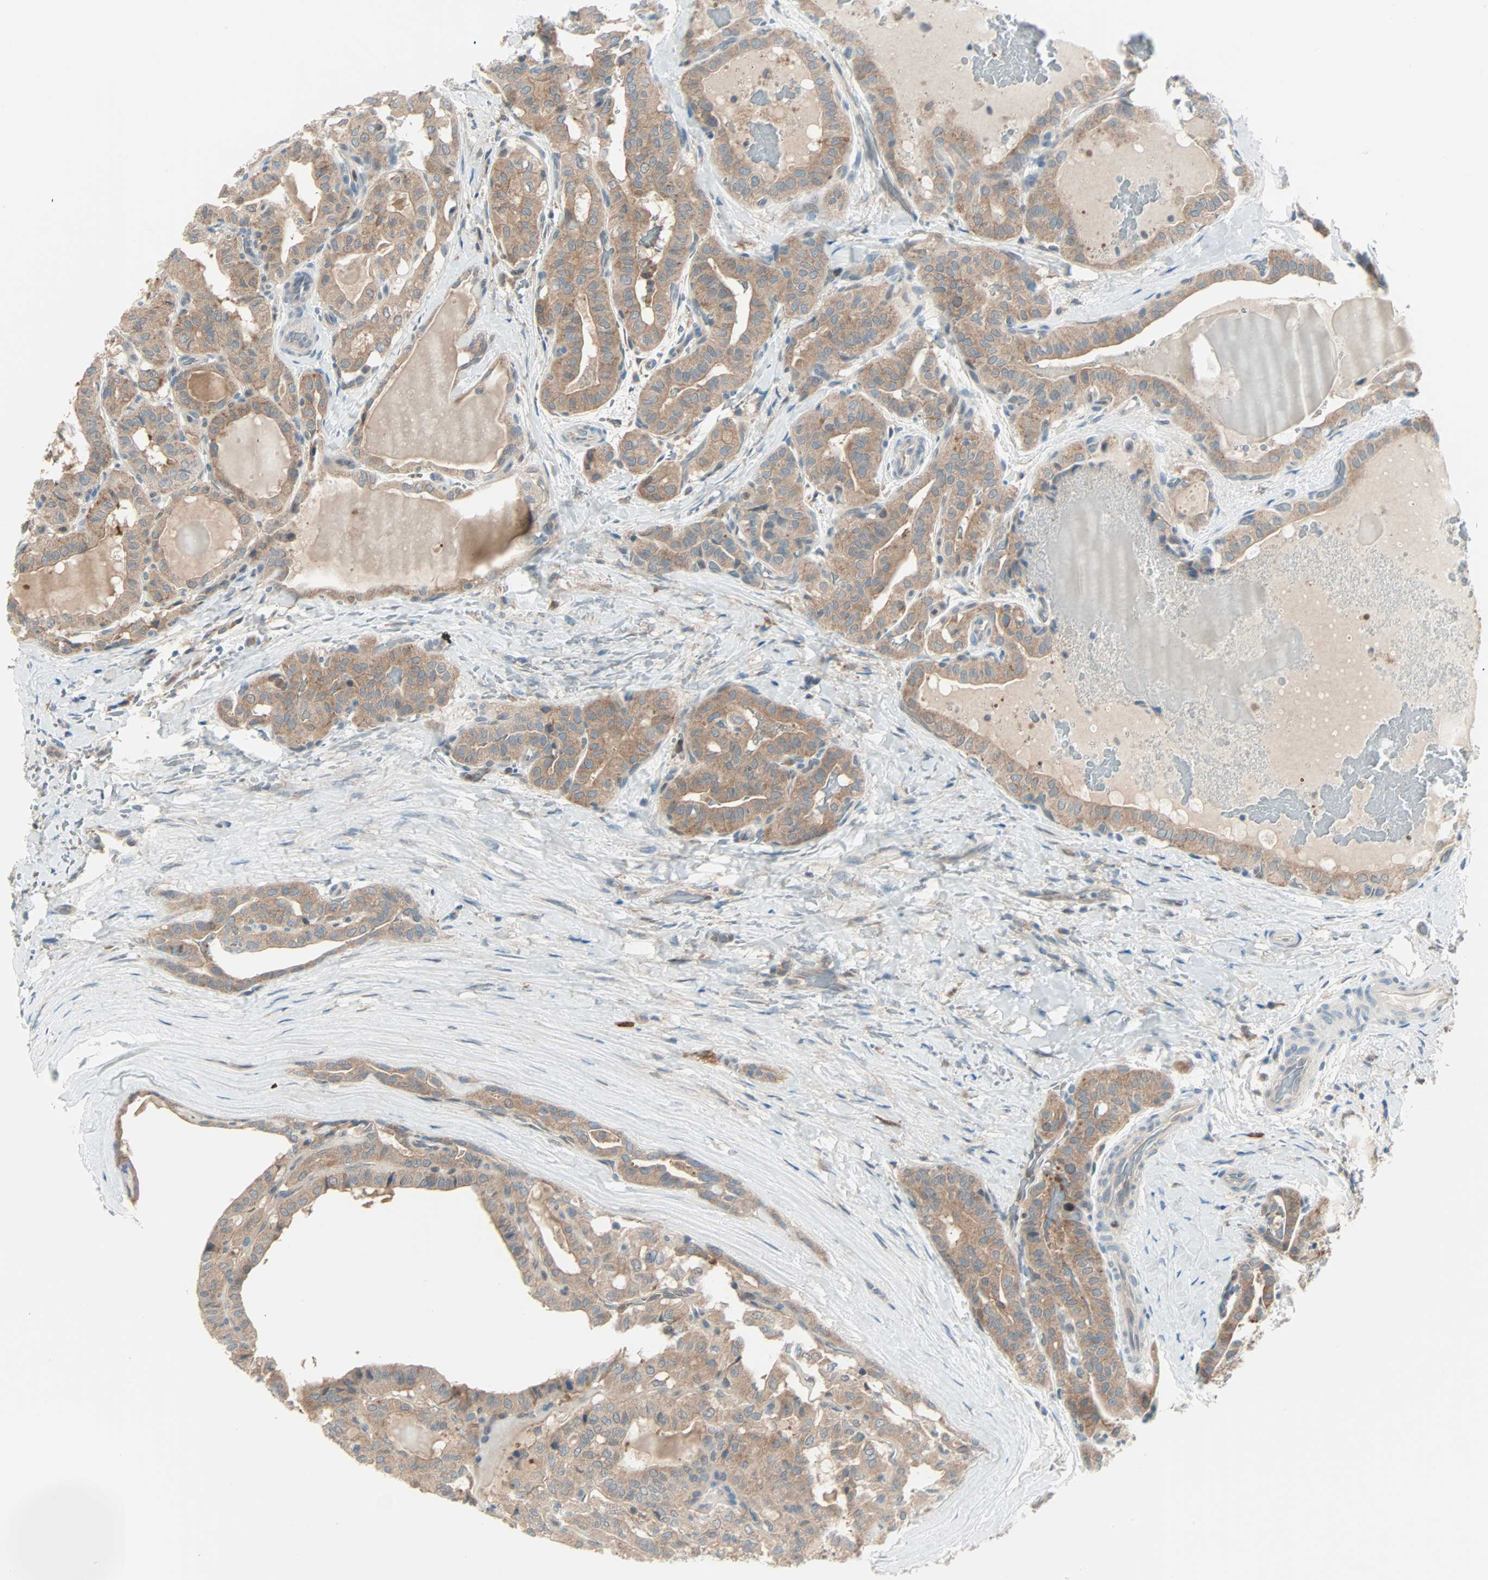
{"staining": {"intensity": "moderate", "quantity": ">75%", "location": "cytoplasmic/membranous"}, "tissue": "thyroid cancer", "cell_type": "Tumor cells", "image_type": "cancer", "snomed": [{"axis": "morphology", "description": "Papillary adenocarcinoma, NOS"}, {"axis": "topography", "description": "Thyroid gland"}], "caption": "Thyroid cancer (papillary adenocarcinoma) stained with DAB immunohistochemistry shows medium levels of moderate cytoplasmic/membranous staining in approximately >75% of tumor cells.", "gene": "SMIM8", "patient": {"sex": "male", "age": 77}}